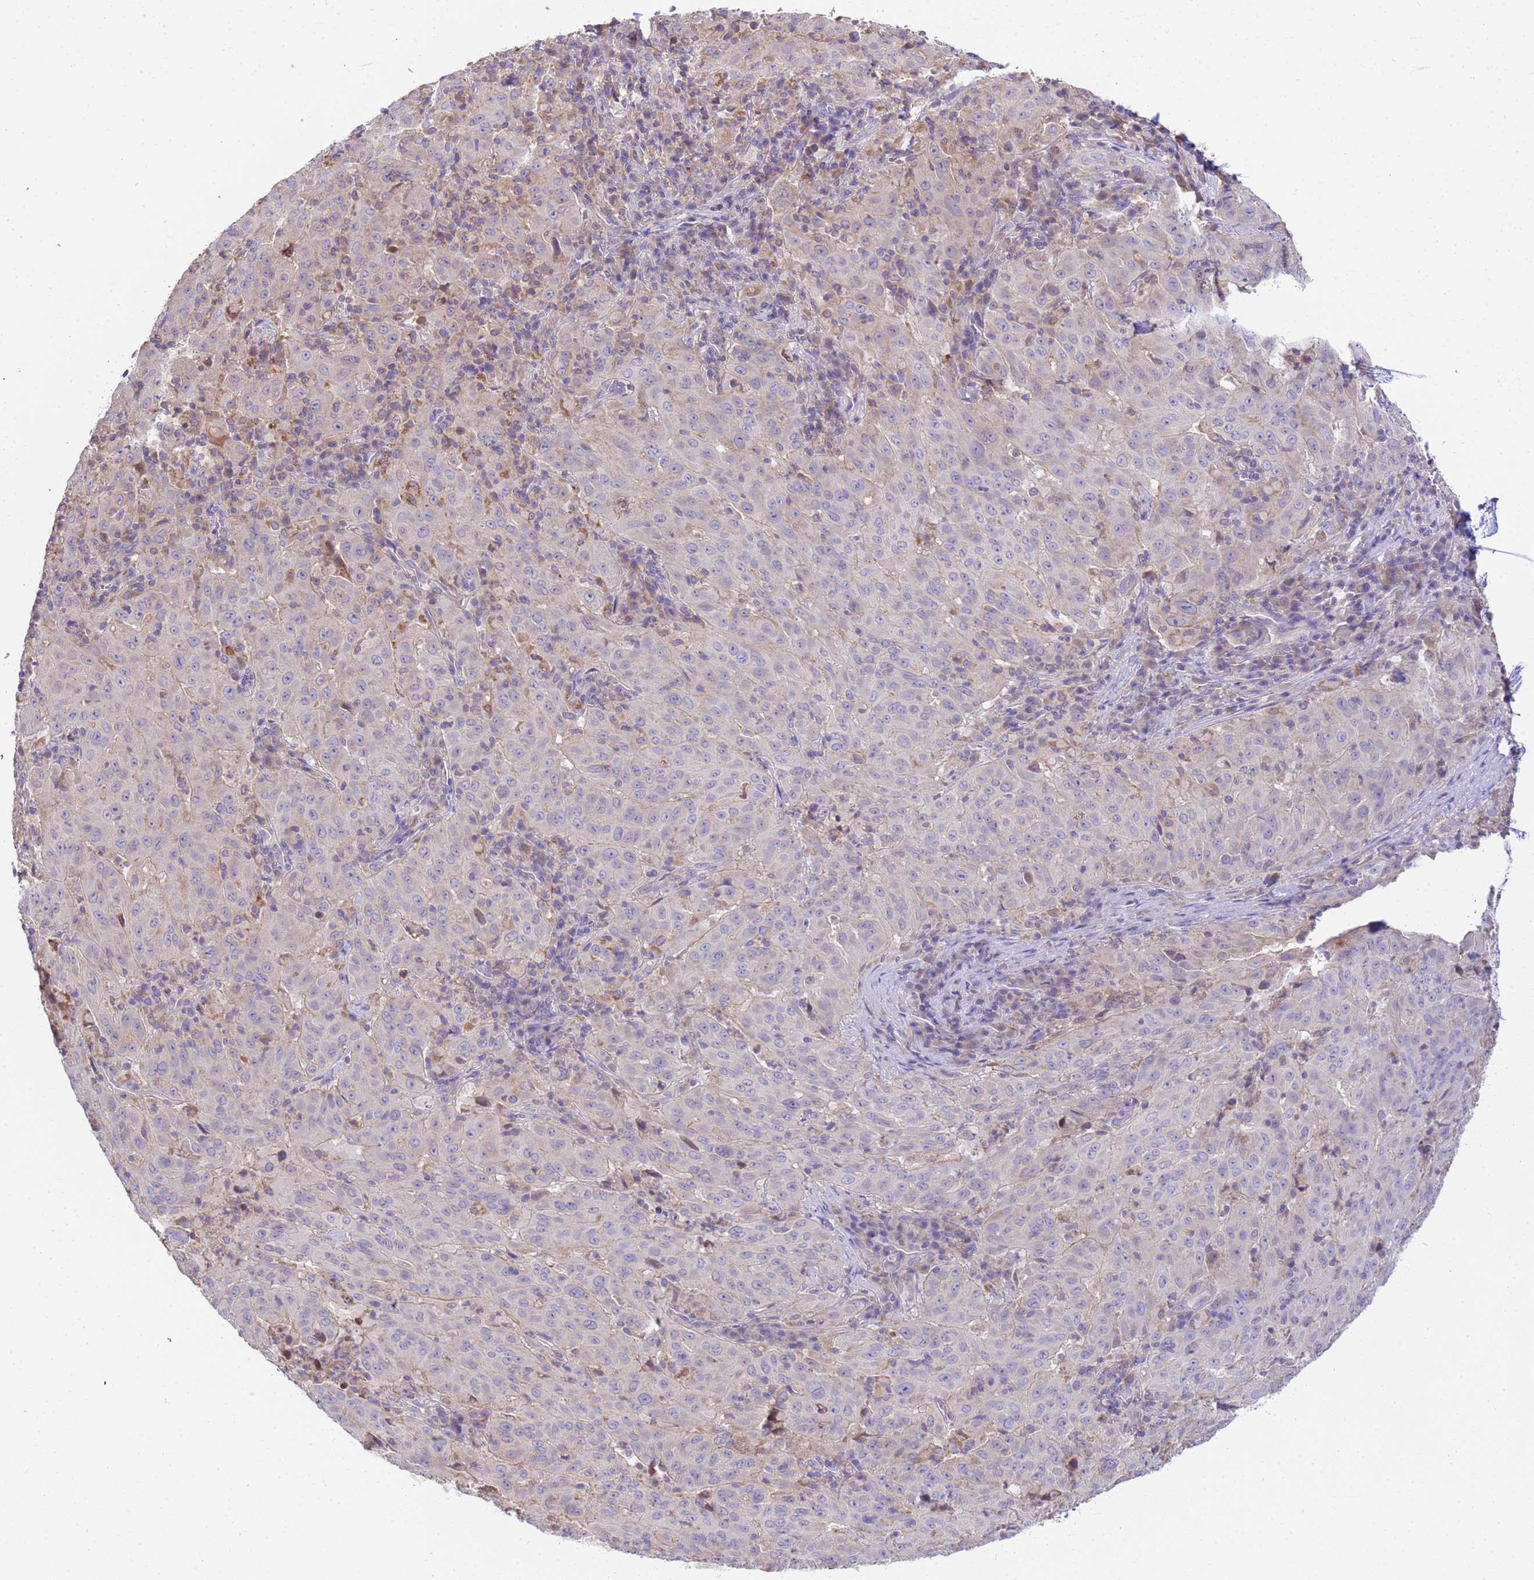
{"staining": {"intensity": "negative", "quantity": "none", "location": "none"}, "tissue": "pancreatic cancer", "cell_type": "Tumor cells", "image_type": "cancer", "snomed": [{"axis": "morphology", "description": "Adenocarcinoma, NOS"}, {"axis": "topography", "description": "Pancreas"}], "caption": "Protein analysis of pancreatic cancer (adenocarcinoma) shows no significant positivity in tumor cells. Brightfield microscopy of IHC stained with DAB (brown) and hematoxylin (blue), captured at high magnification.", "gene": "PLCXD3", "patient": {"sex": "male", "age": 63}}